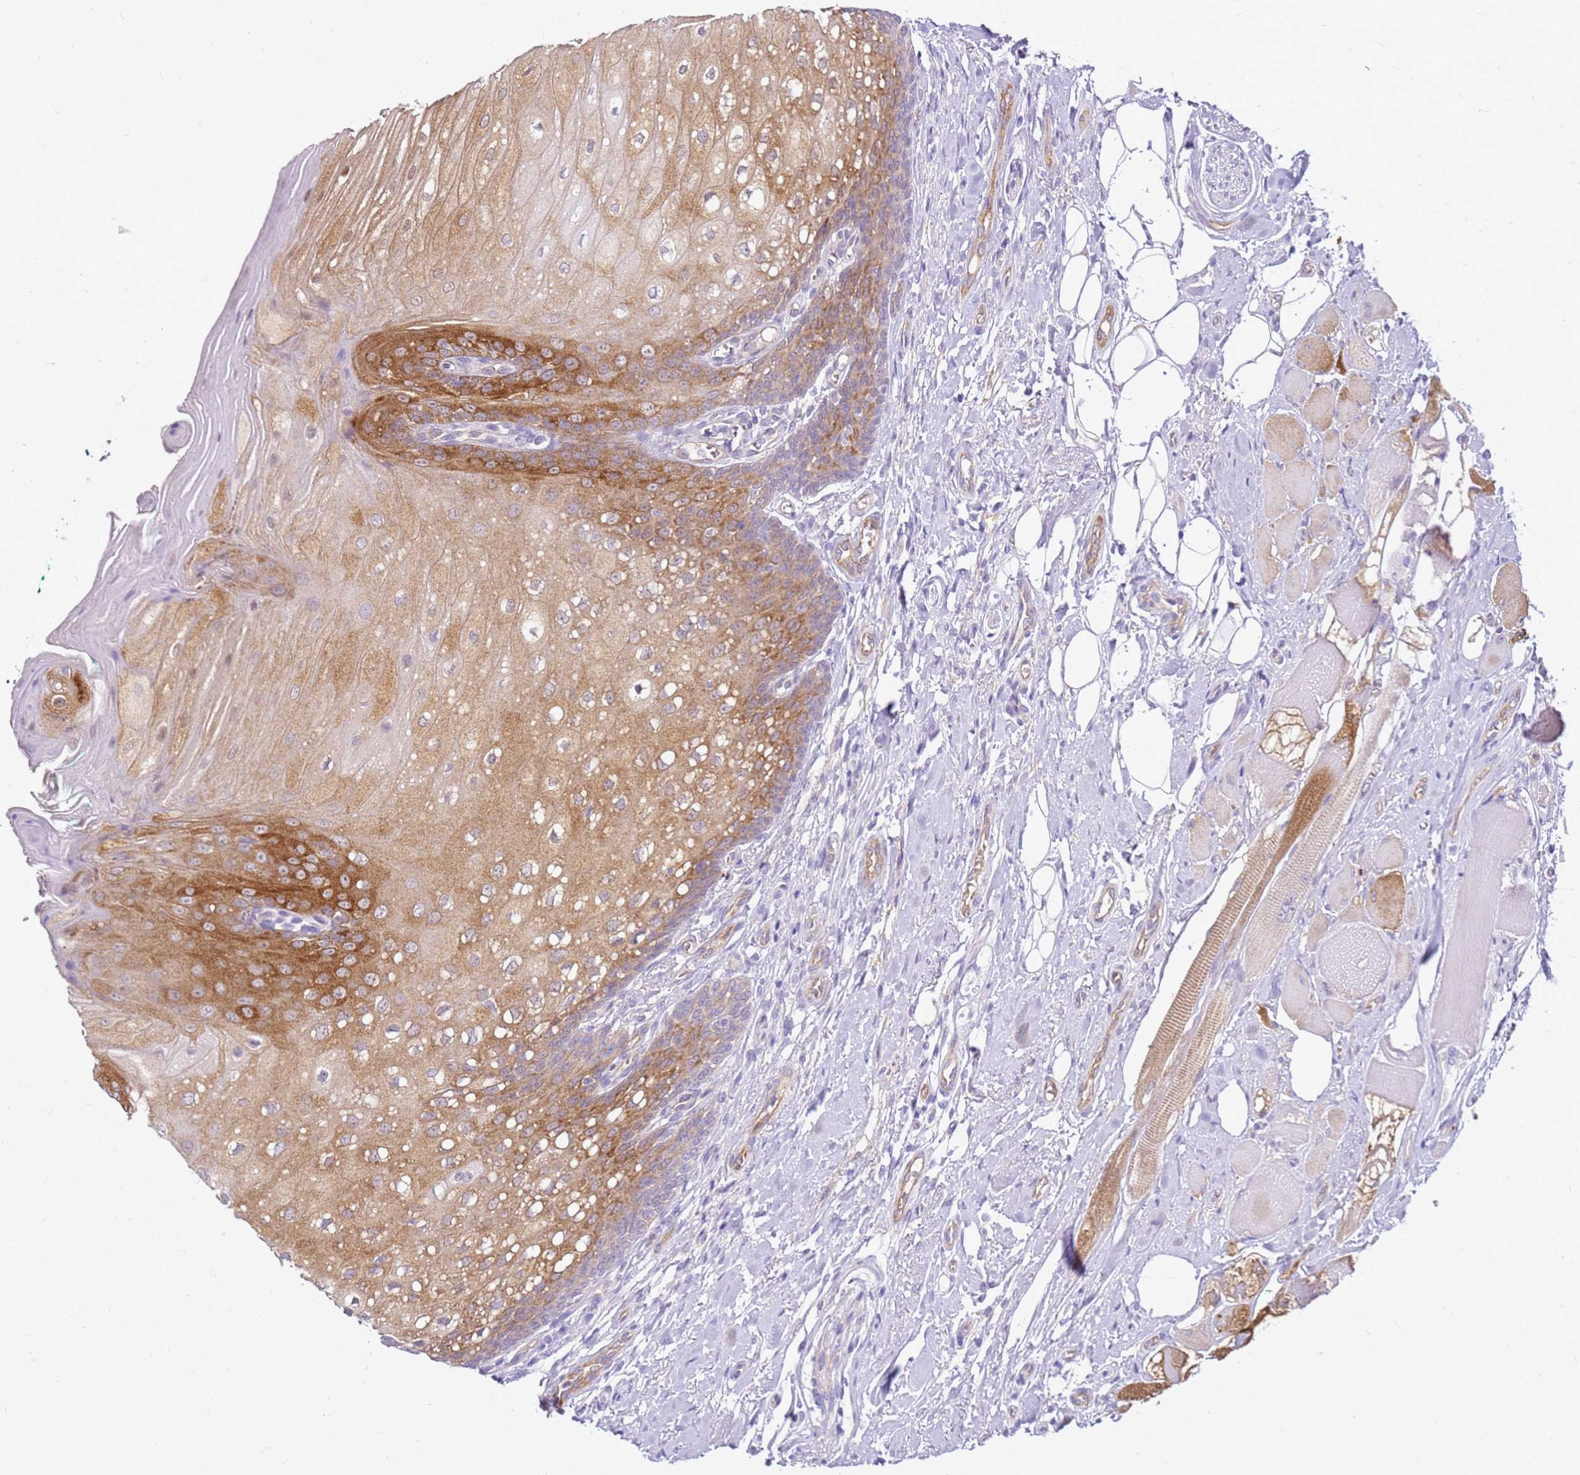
{"staining": {"intensity": "strong", "quantity": "25%-75%", "location": "cytoplasmic/membranous"}, "tissue": "oral mucosa", "cell_type": "Squamous epithelial cells", "image_type": "normal", "snomed": [{"axis": "morphology", "description": "Normal tissue, NOS"}, {"axis": "morphology", "description": "Squamous cell carcinoma, NOS"}, {"axis": "topography", "description": "Oral tissue"}, {"axis": "topography", "description": "Tounge, NOS"}, {"axis": "topography", "description": "Head-Neck"}], "caption": "Immunohistochemistry (IHC) (DAB) staining of unremarkable oral mucosa demonstrates strong cytoplasmic/membranous protein expression in about 25%-75% of squamous epithelial cells.", "gene": "HSPB1", "patient": {"sex": "male", "age": 79}}